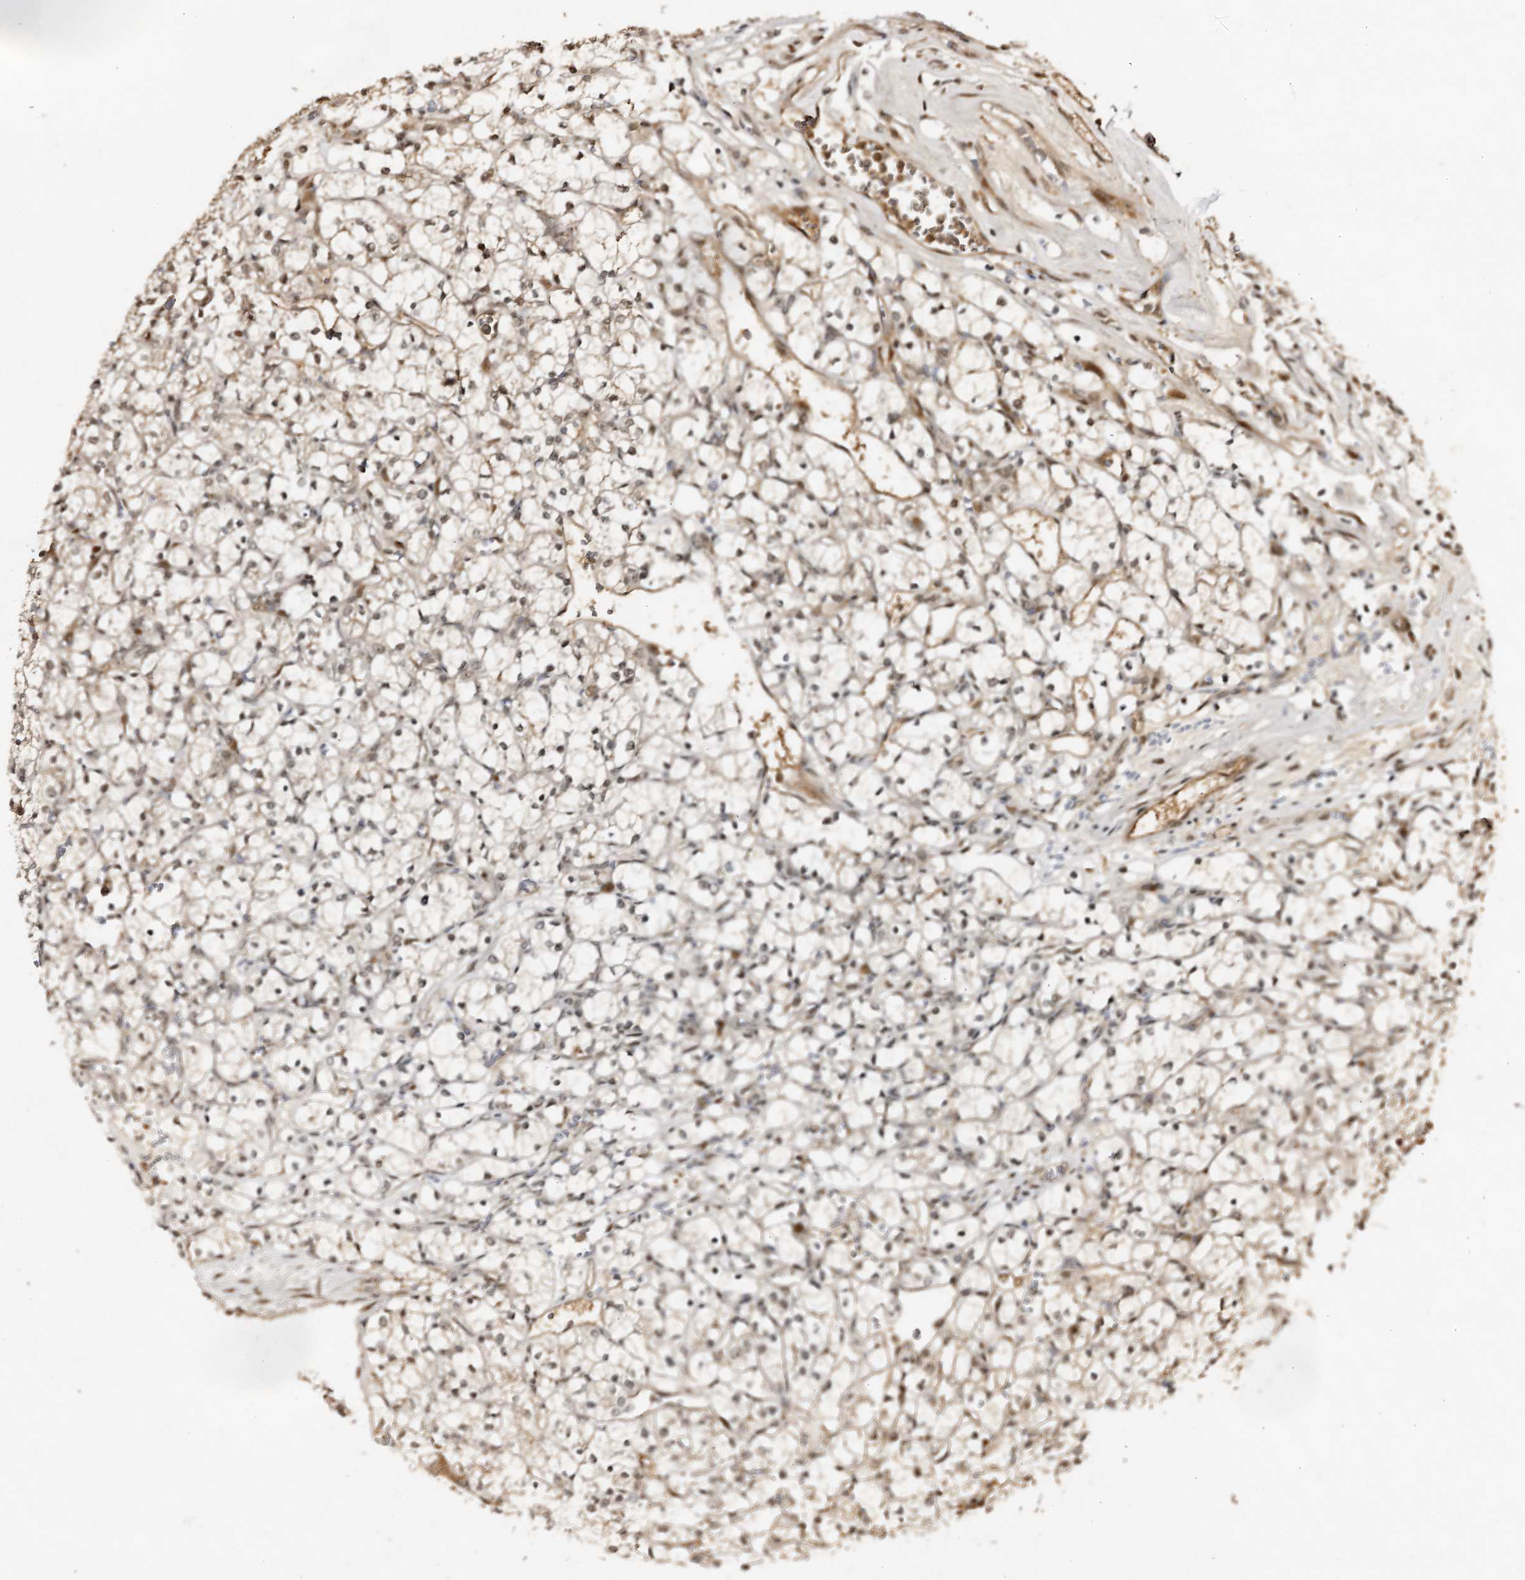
{"staining": {"intensity": "weak", "quantity": "25%-75%", "location": "nuclear"}, "tissue": "renal cancer", "cell_type": "Tumor cells", "image_type": "cancer", "snomed": [{"axis": "morphology", "description": "Adenocarcinoma, NOS"}, {"axis": "topography", "description": "Kidney"}], "caption": "Weak nuclear protein positivity is identified in about 25%-75% of tumor cells in renal cancer. (Stains: DAB (3,3'-diaminobenzidine) in brown, nuclei in blue, Microscopy: brightfield microscopy at high magnification).", "gene": "TRAPPC4", "patient": {"sex": "female", "age": 69}}